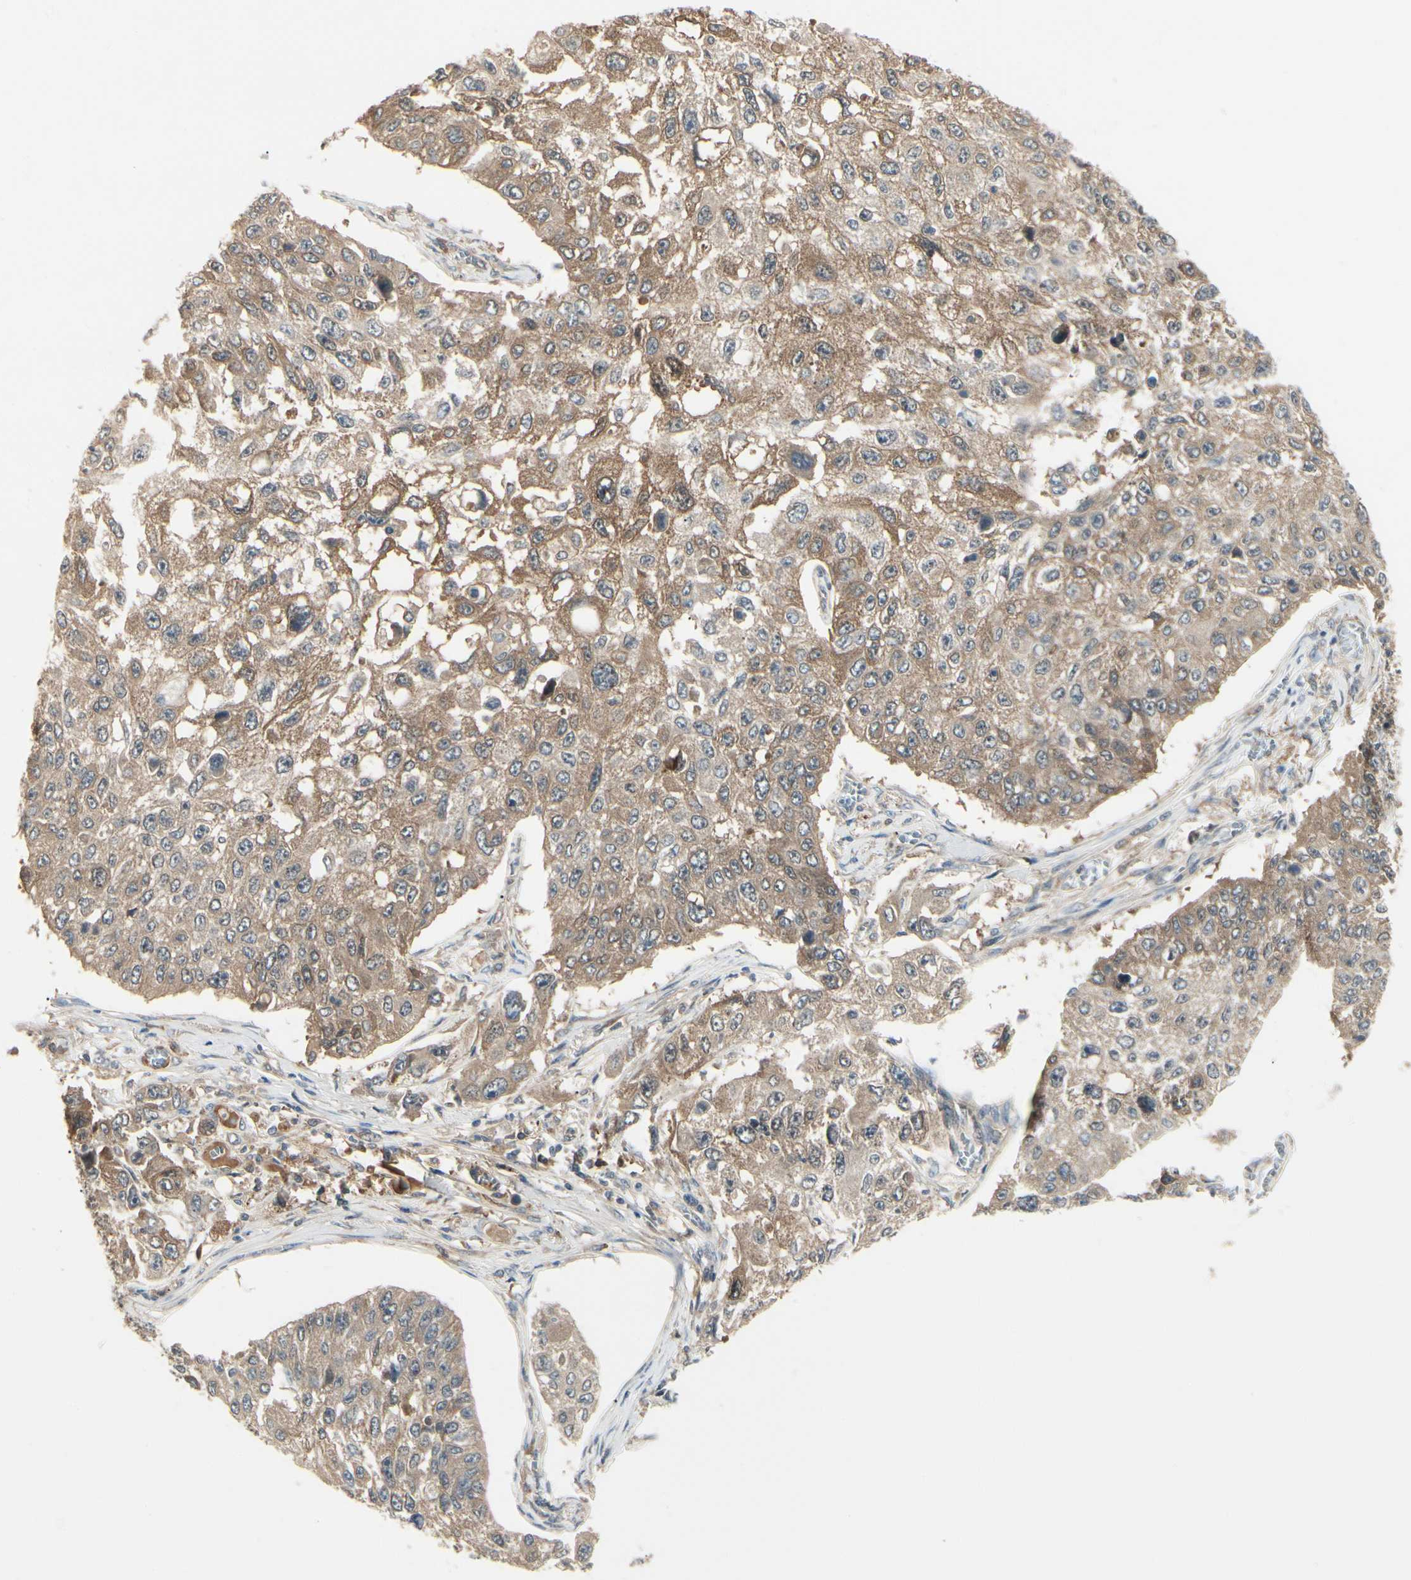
{"staining": {"intensity": "moderate", "quantity": ">75%", "location": "cytoplasmic/membranous"}, "tissue": "lung cancer", "cell_type": "Tumor cells", "image_type": "cancer", "snomed": [{"axis": "morphology", "description": "Squamous cell carcinoma, NOS"}, {"axis": "topography", "description": "Lung"}], "caption": "Protein staining displays moderate cytoplasmic/membranous staining in about >75% of tumor cells in lung cancer (squamous cell carcinoma). The staining is performed using DAB (3,3'-diaminobenzidine) brown chromogen to label protein expression. The nuclei are counter-stained blue using hematoxylin.", "gene": "RNF14", "patient": {"sex": "male", "age": 71}}